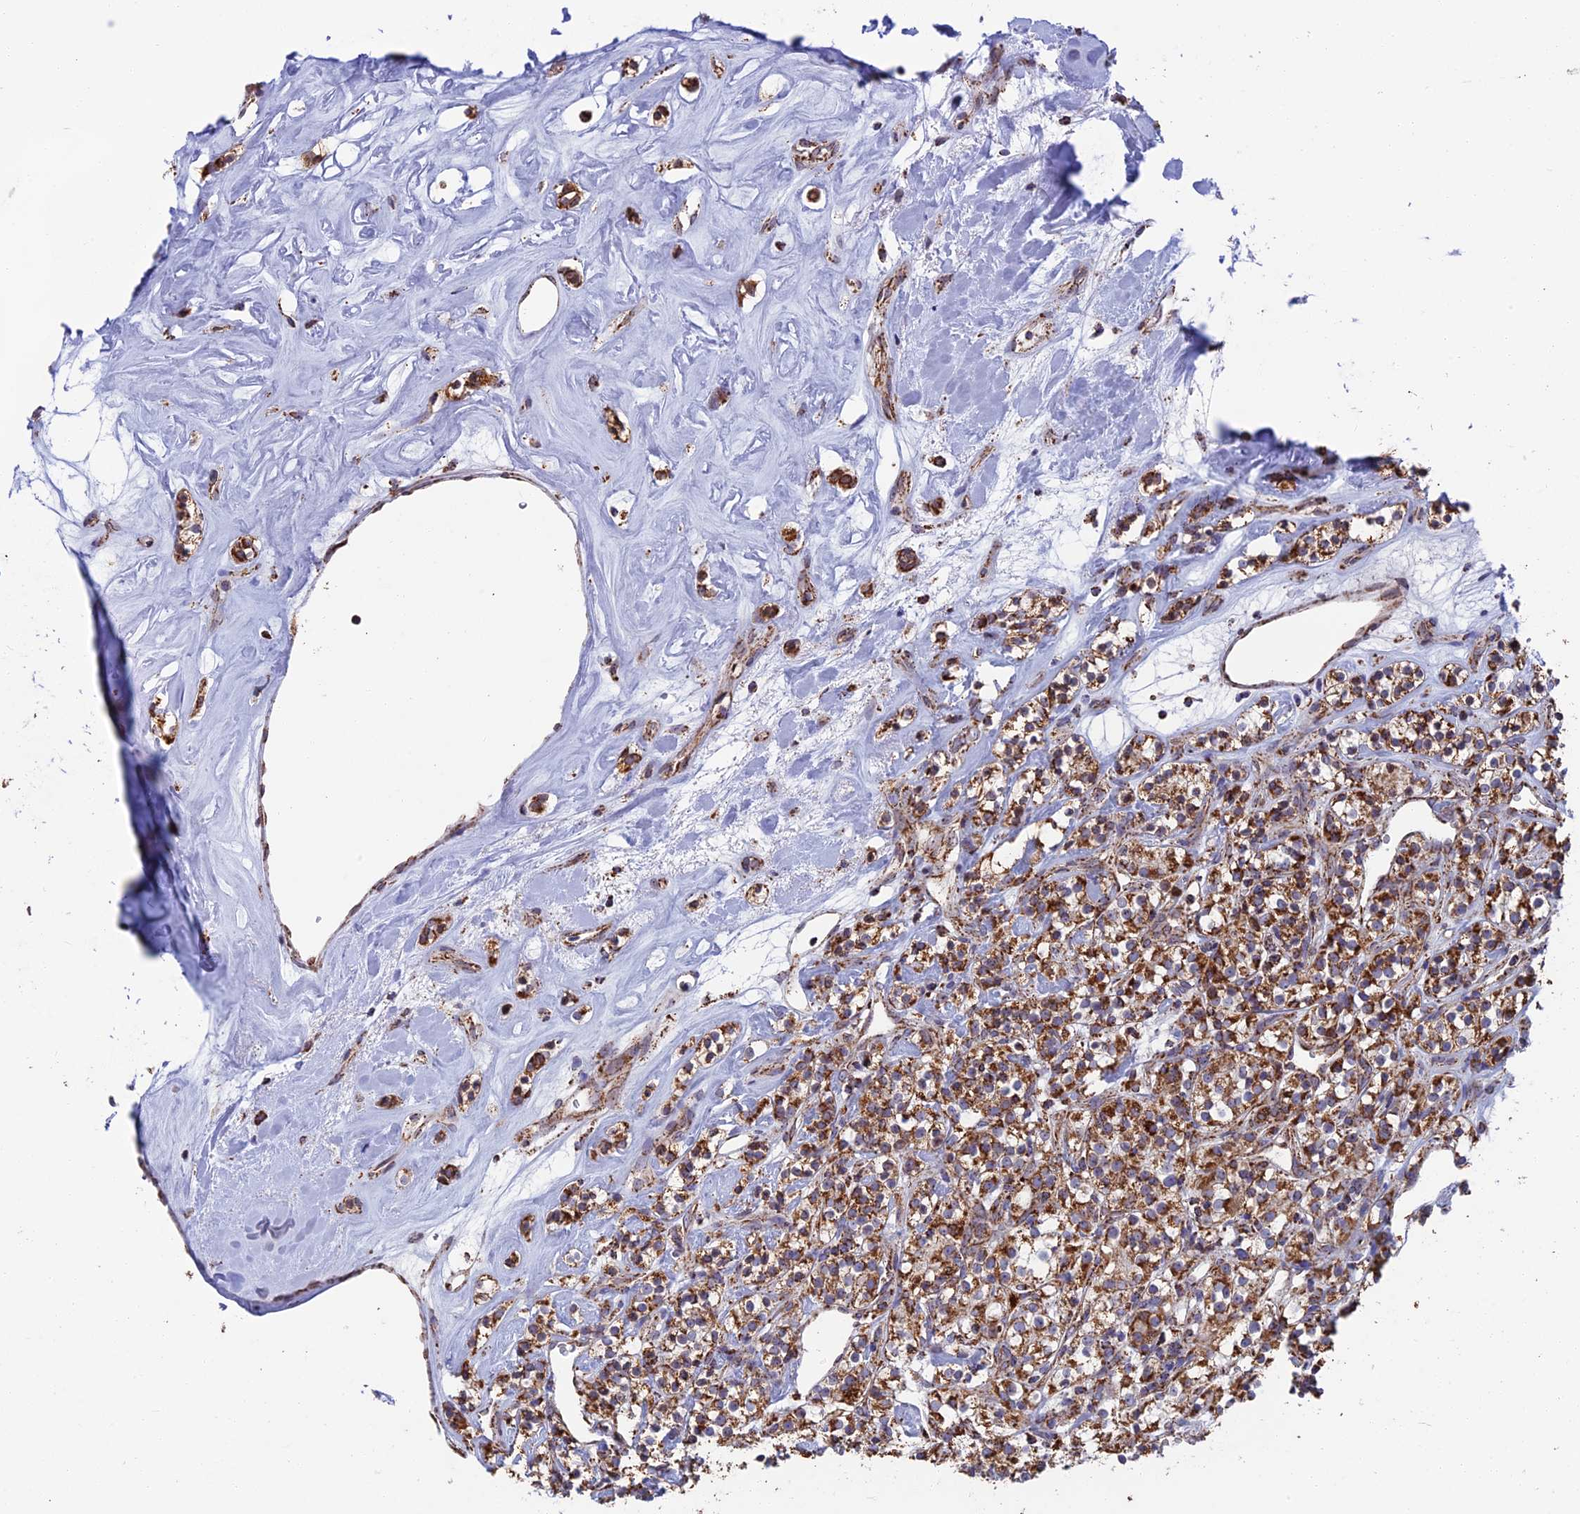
{"staining": {"intensity": "strong", "quantity": ">75%", "location": "cytoplasmic/membranous"}, "tissue": "renal cancer", "cell_type": "Tumor cells", "image_type": "cancer", "snomed": [{"axis": "morphology", "description": "Adenocarcinoma, NOS"}, {"axis": "topography", "description": "Kidney"}], "caption": "This image displays immunohistochemistry (IHC) staining of renal adenocarcinoma, with high strong cytoplasmic/membranous staining in about >75% of tumor cells.", "gene": "CS", "patient": {"sex": "male", "age": 77}}